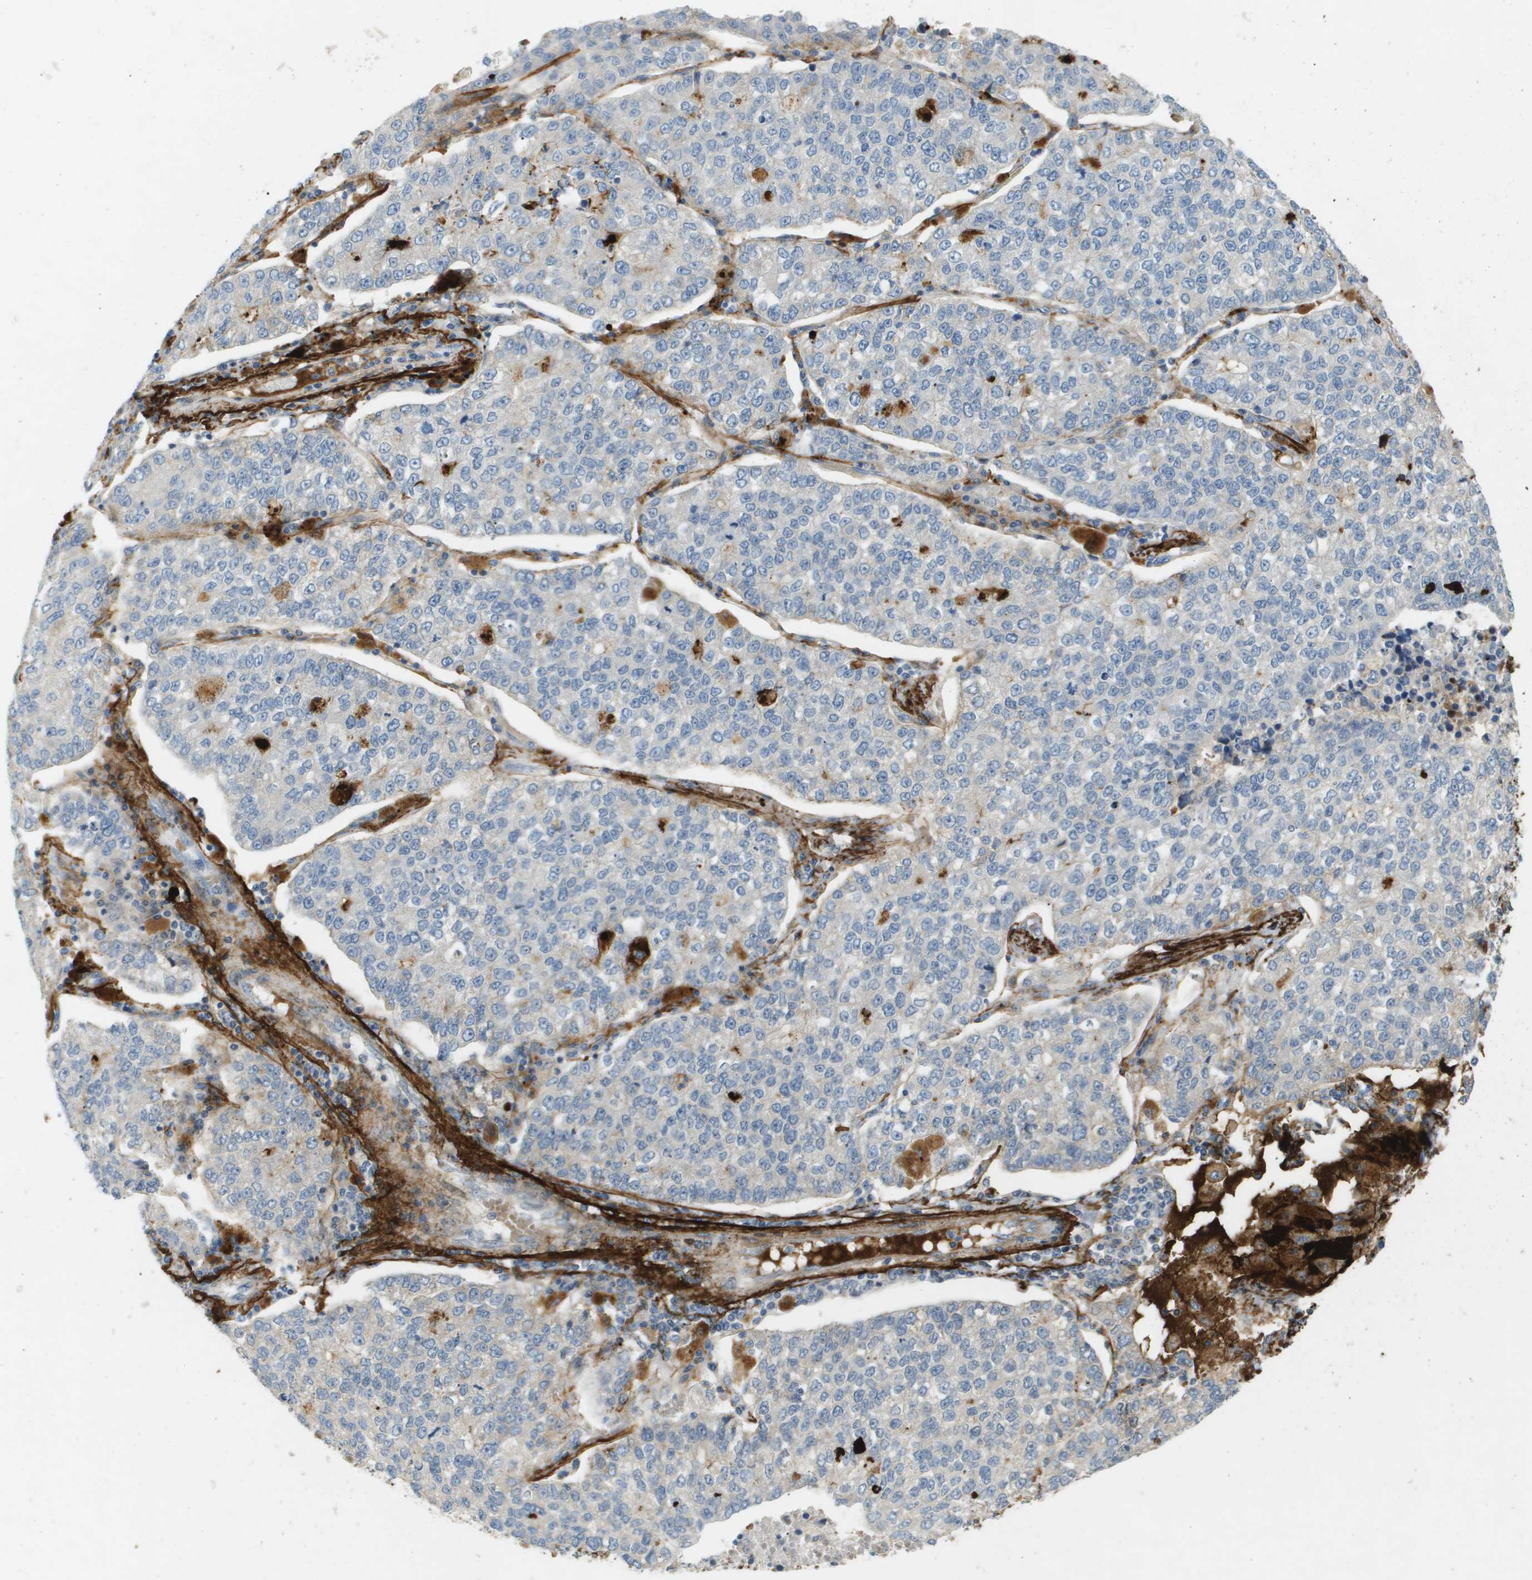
{"staining": {"intensity": "negative", "quantity": "none", "location": "none"}, "tissue": "lung cancer", "cell_type": "Tumor cells", "image_type": "cancer", "snomed": [{"axis": "morphology", "description": "Adenocarcinoma, NOS"}, {"axis": "topography", "description": "Lung"}], "caption": "The immunohistochemistry (IHC) image has no significant positivity in tumor cells of lung adenocarcinoma tissue.", "gene": "VTN", "patient": {"sex": "male", "age": 49}}